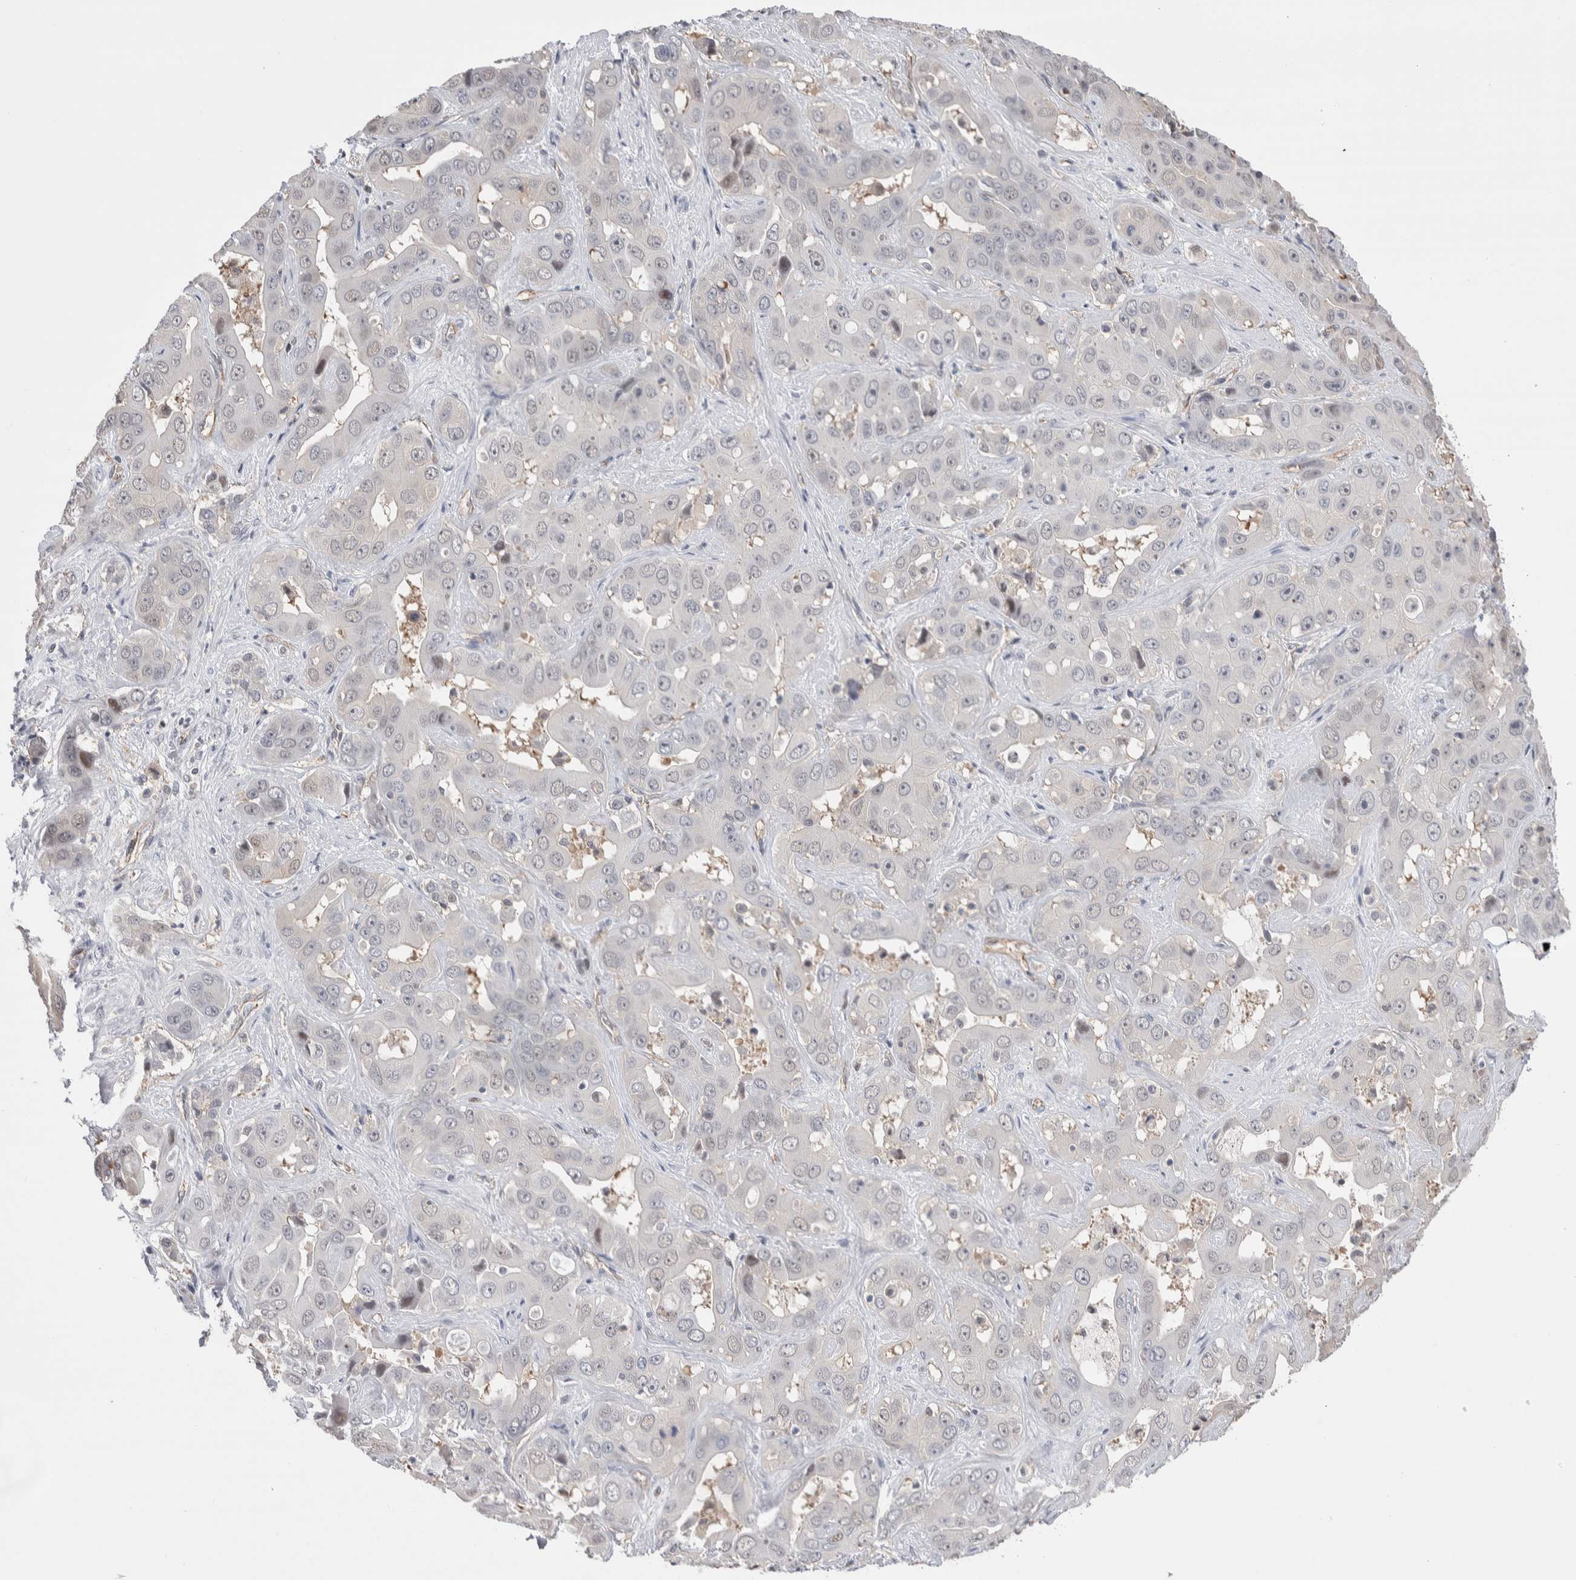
{"staining": {"intensity": "negative", "quantity": "none", "location": "none"}, "tissue": "liver cancer", "cell_type": "Tumor cells", "image_type": "cancer", "snomed": [{"axis": "morphology", "description": "Cholangiocarcinoma"}, {"axis": "topography", "description": "Liver"}], "caption": "Immunohistochemical staining of human liver cancer (cholangiocarcinoma) displays no significant staining in tumor cells.", "gene": "ZBTB49", "patient": {"sex": "female", "age": 52}}